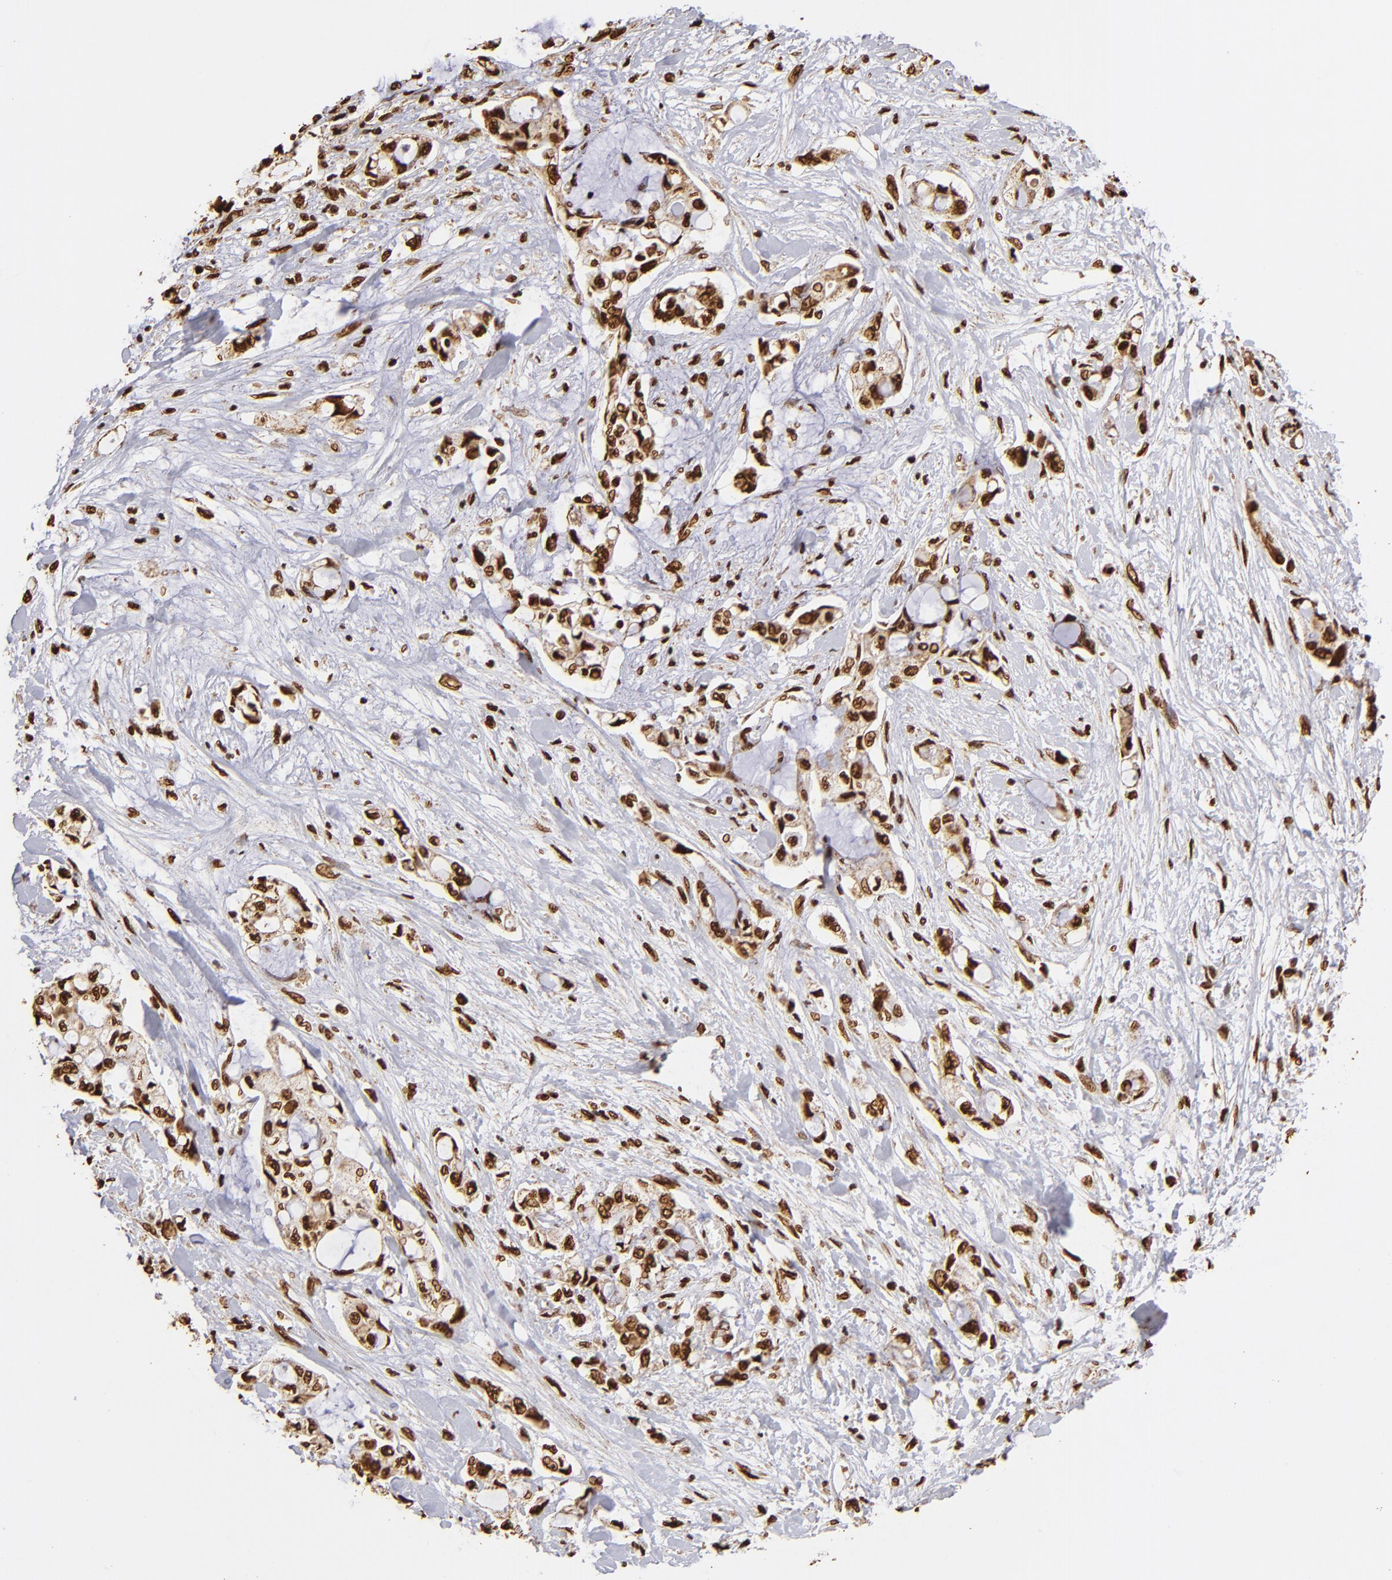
{"staining": {"intensity": "strong", "quantity": ">75%", "location": "nuclear"}, "tissue": "pancreatic cancer", "cell_type": "Tumor cells", "image_type": "cancer", "snomed": [{"axis": "morphology", "description": "Adenocarcinoma, NOS"}, {"axis": "topography", "description": "Pancreas"}], "caption": "This image displays IHC staining of human pancreatic adenocarcinoma, with high strong nuclear staining in approximately >75% of tumor cells.", "gene": "ILF3", "patient": {"sex": "female", "age": 70}}